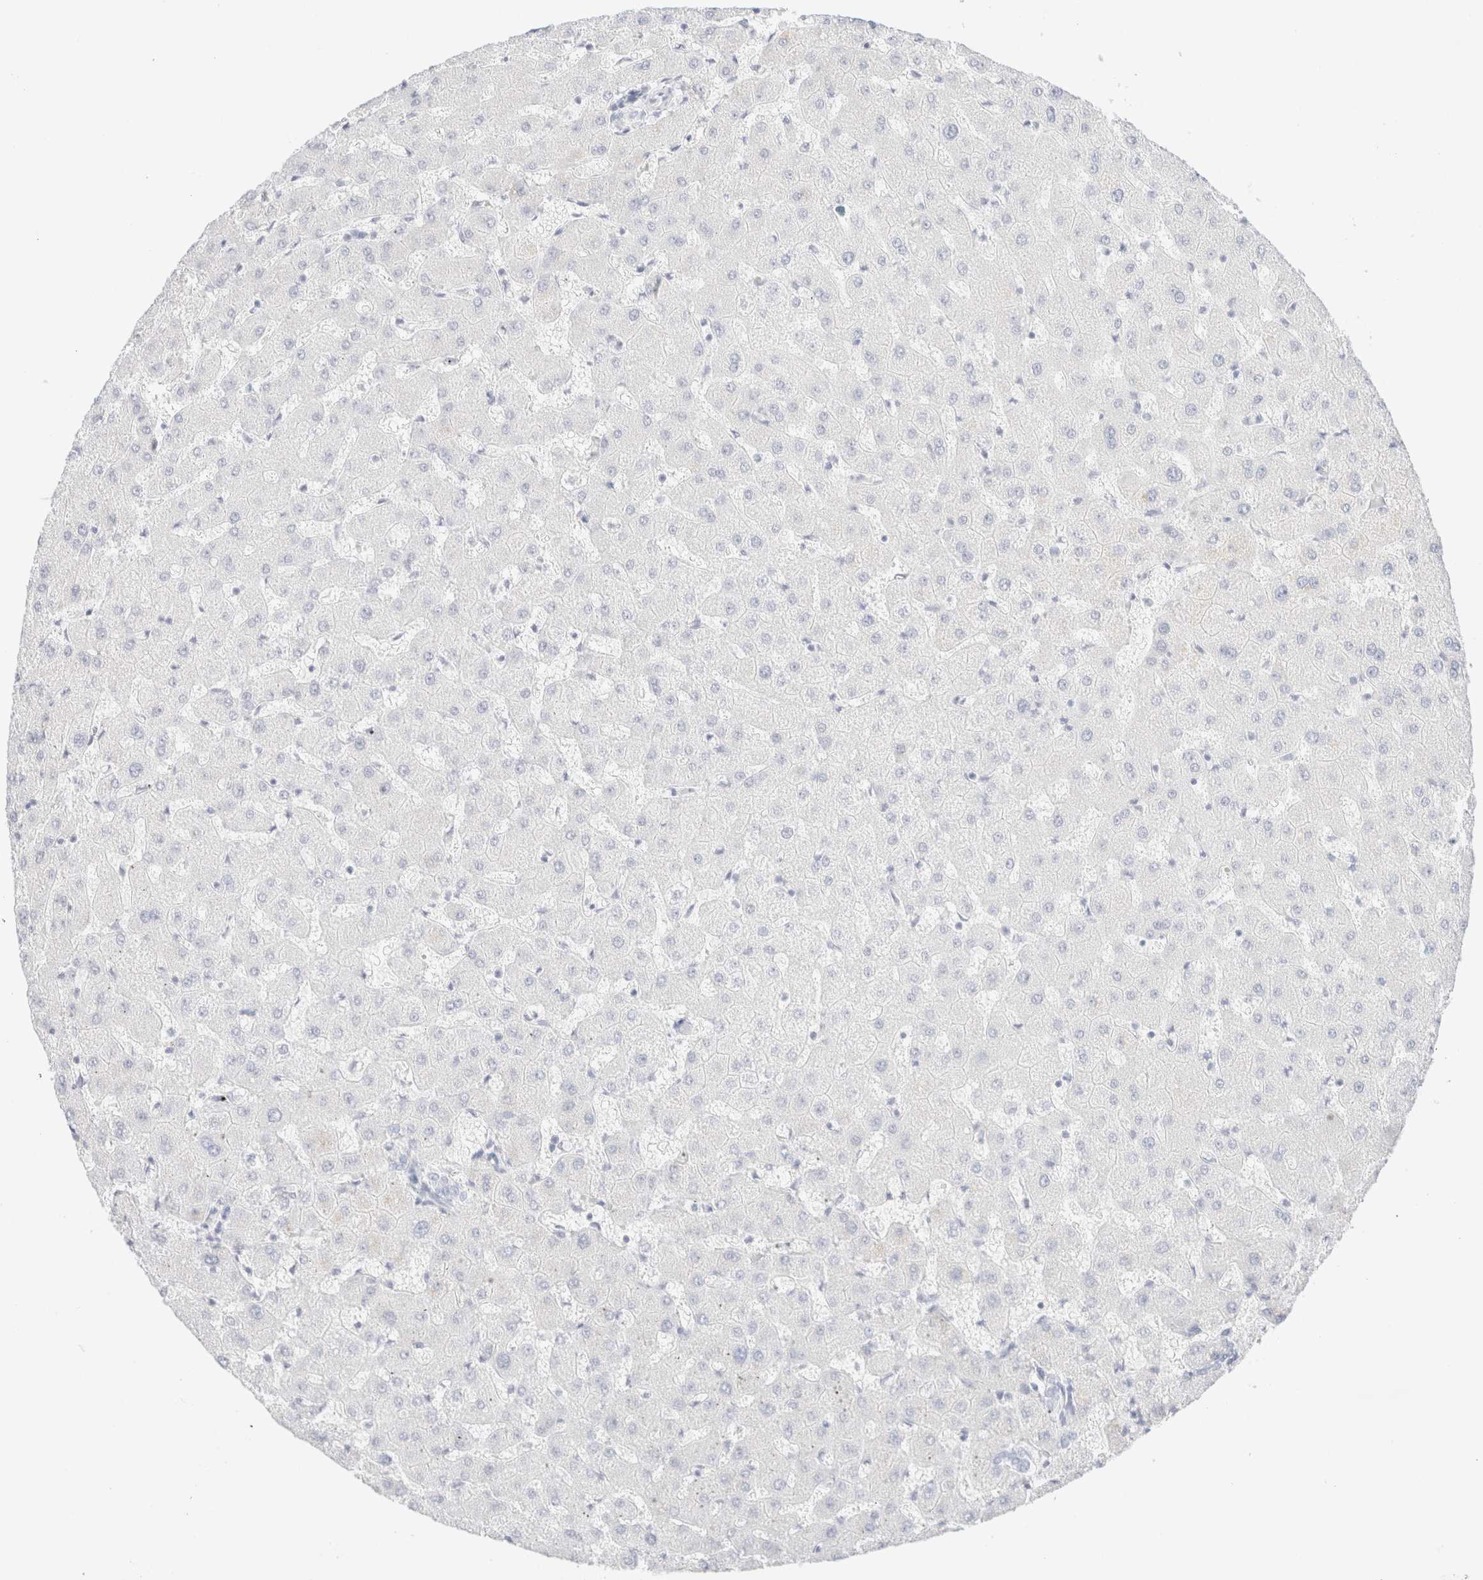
{"staining": {"intensity": "negative", "quantity": "none", "location": "none"}, "tissue": "liver", "cell_type": "Cholangiocytes", "image_type": "normal", "snomed": [{"axis": "morphology", "description": "Normal tissue, NOS"}, {"axis": "topography", "description": "Liver"}], "caption": "Liver stained for a protein using immunohistochemistry (IHC) demonstrates no expression cholangiocytes.", "gene": "KRT15", "patient": {"sex": "female", "age": 63}}